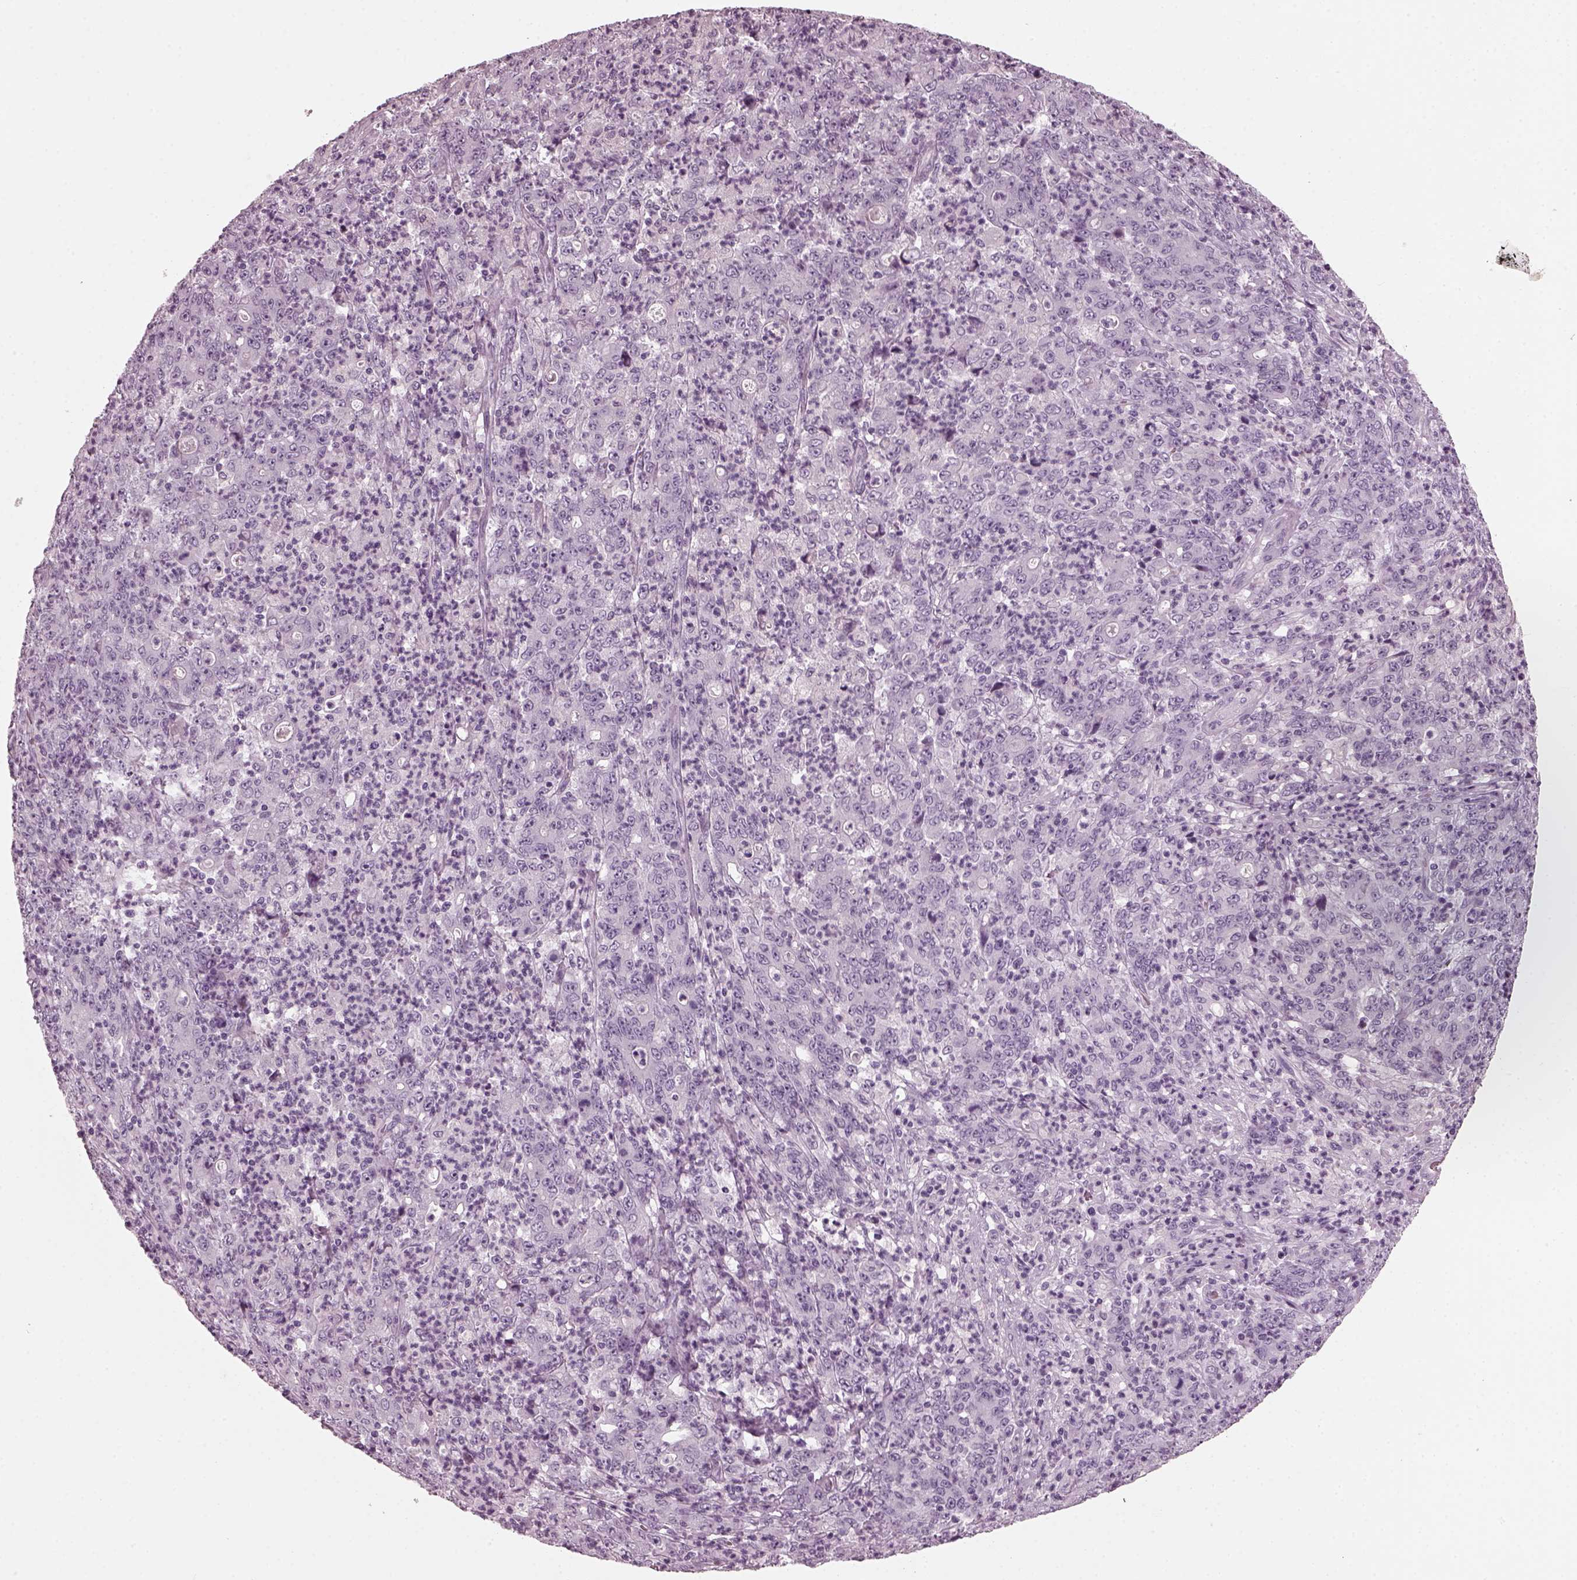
{"staining": {"intensity": "negative", "quantity": "none", "location": "none"}, "tissue": "stomach cancer", "cell_type": "Tumor cells", "image_type": "cancer", "snomed": [{"axis": "morphology", "description": "Adenocarcinoma, NOS"}, {"axis": "topography", "description": "Stomach, lower"}], "caption": "Immunohistochemistry (IHC) histopathology image of neoplastic tissue: human stomach cancer stained with DAB (3,3'-diaminobenzidine) displays no significant protein positivity in tumor cells. (DAB (3,3'-diaminobenzidine) immunohistochemistry (IHC), high magnification).", "gene": "RCVRN", "patient": {"sex": "female", "age": 71}}